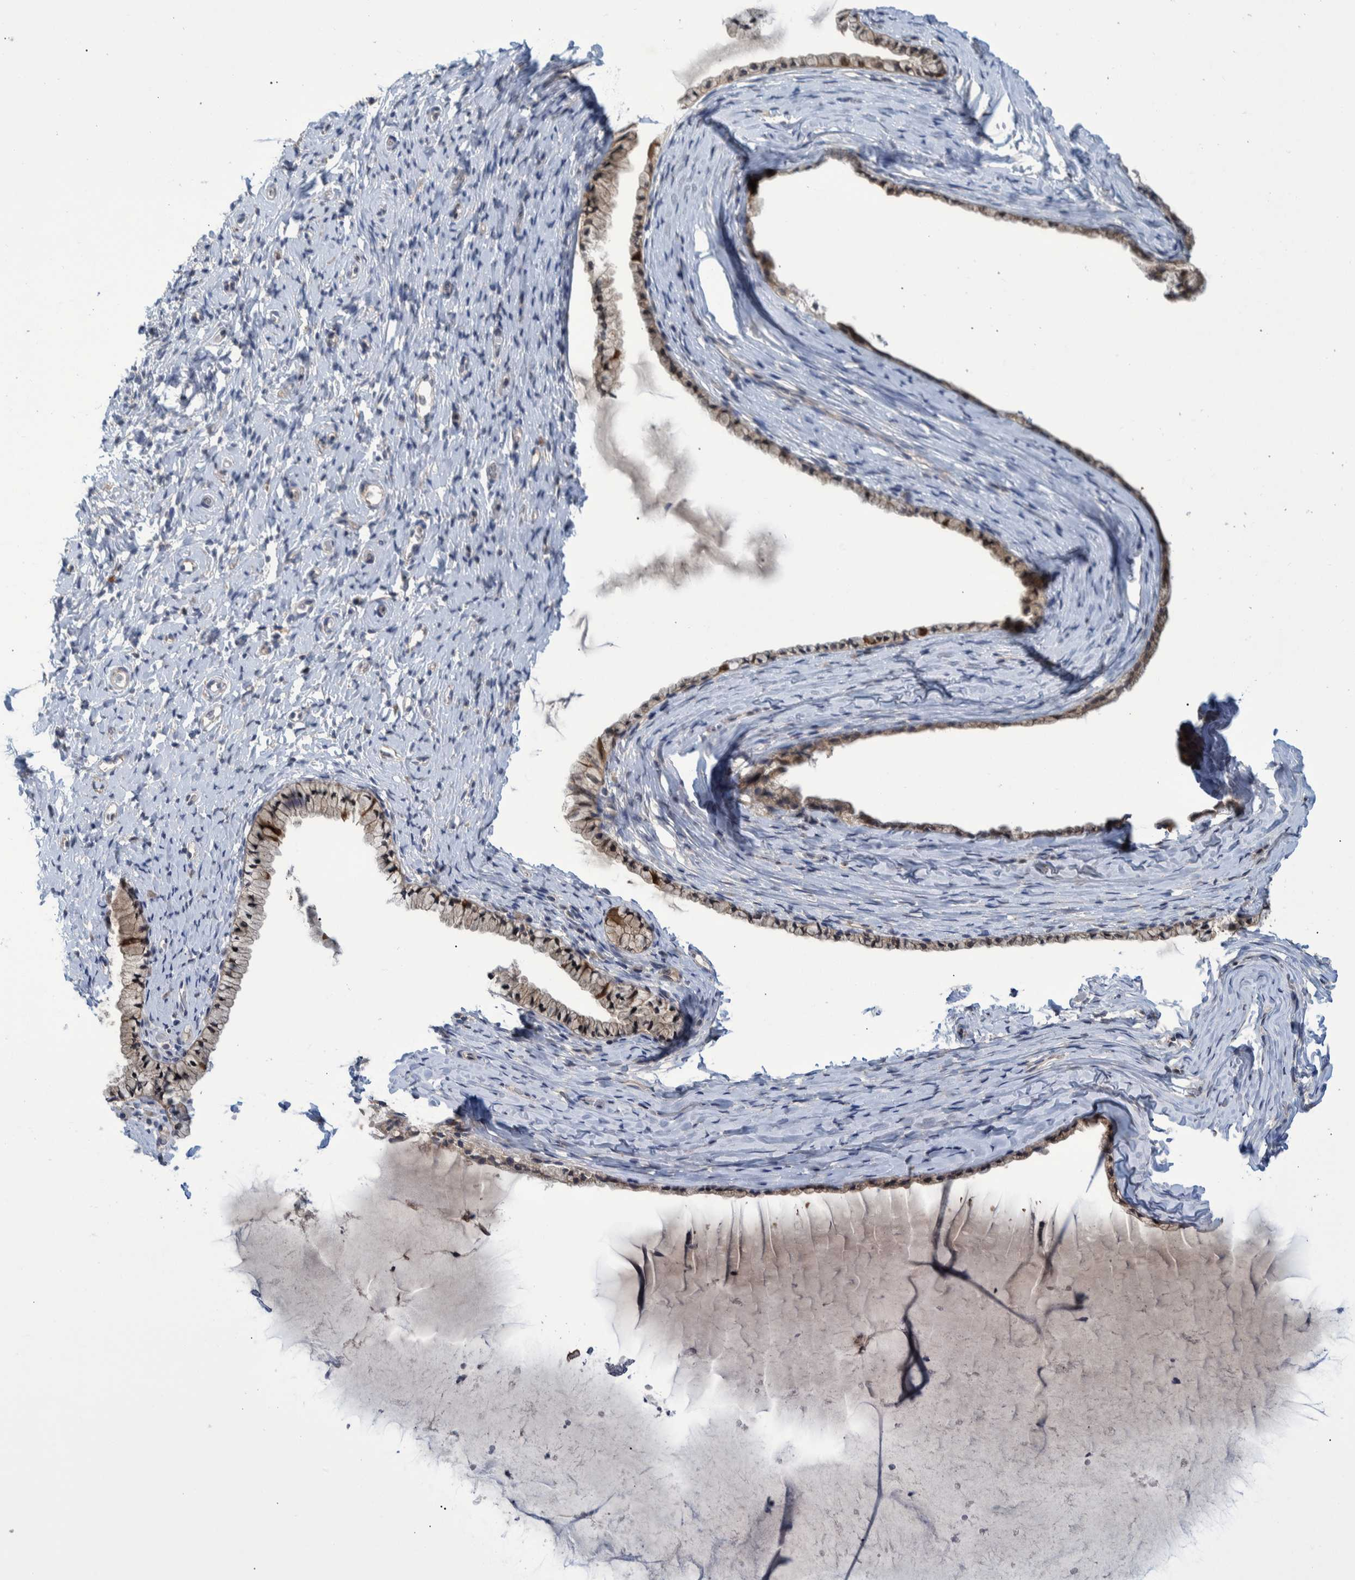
{"staining": {"intensity": "weak", "quantity": ">75%", "location": "cytoplasmic/membranous"}, "tissue": "cervix", "cell_type": "Glandular cells", "image_type": "normal", "snomed": [{"axis": "morphology", "description": "Normal tissue, NOS"}, {"axis": "topography", "description": "Cervix"}], "caption": "Normal cervix reveals weak cytoplasmic/membranous positivity in approximately >75% of glandular cells, visualized by immunohistochemistry. The staining was performed using DAB (3,3'-diaminobenzidine) to visualize the protein expression in brown, while the nuclei were stained in blue with hematoxylin (Magnification: 20x).", "gene": "PCYT2", "patient": {"sex": "female", "age": 72}}